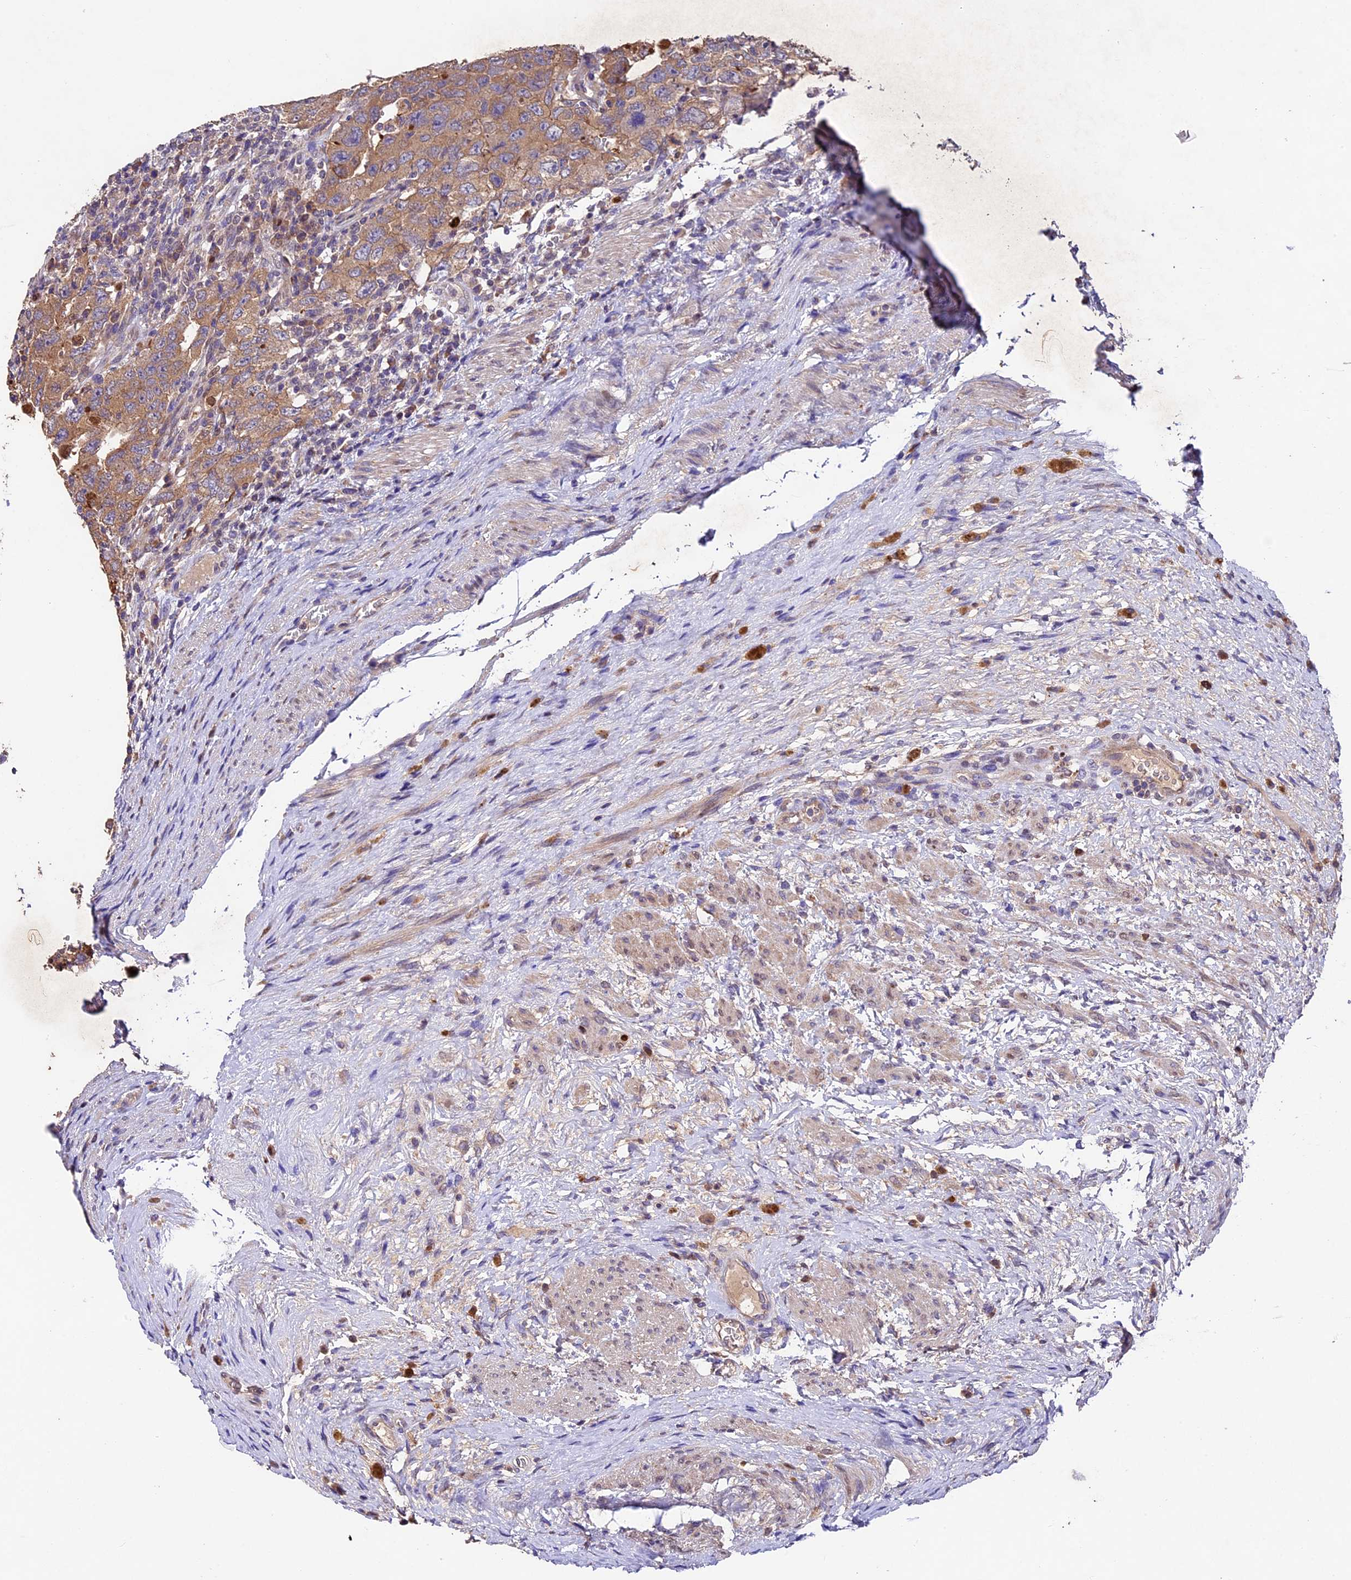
{"staining": {"intensity": "moderate", "quantity": ">75%", "location": "cytoplasmic/membranous"}, "tissue": "testis cancer", "cell_type": "Tumor cells", "image_type": "cancer", "snomed": [{"axis": "morphology", "description": "Carcinoma, Embryonal, NOS"}, {"axis": "topography", "description": "Testis"}], "caption": "Testis embryonal carcinoma tissue reveals moderate cytoplasmic/membranous positivity in approximately >75% of tumor cells (Stains: DAB in brown, nuclei in blue, Microscopy: brightfield microscopy at high magnification).", "gene": "SBNO2", "patient": {"sex": "male", "age": 26}}